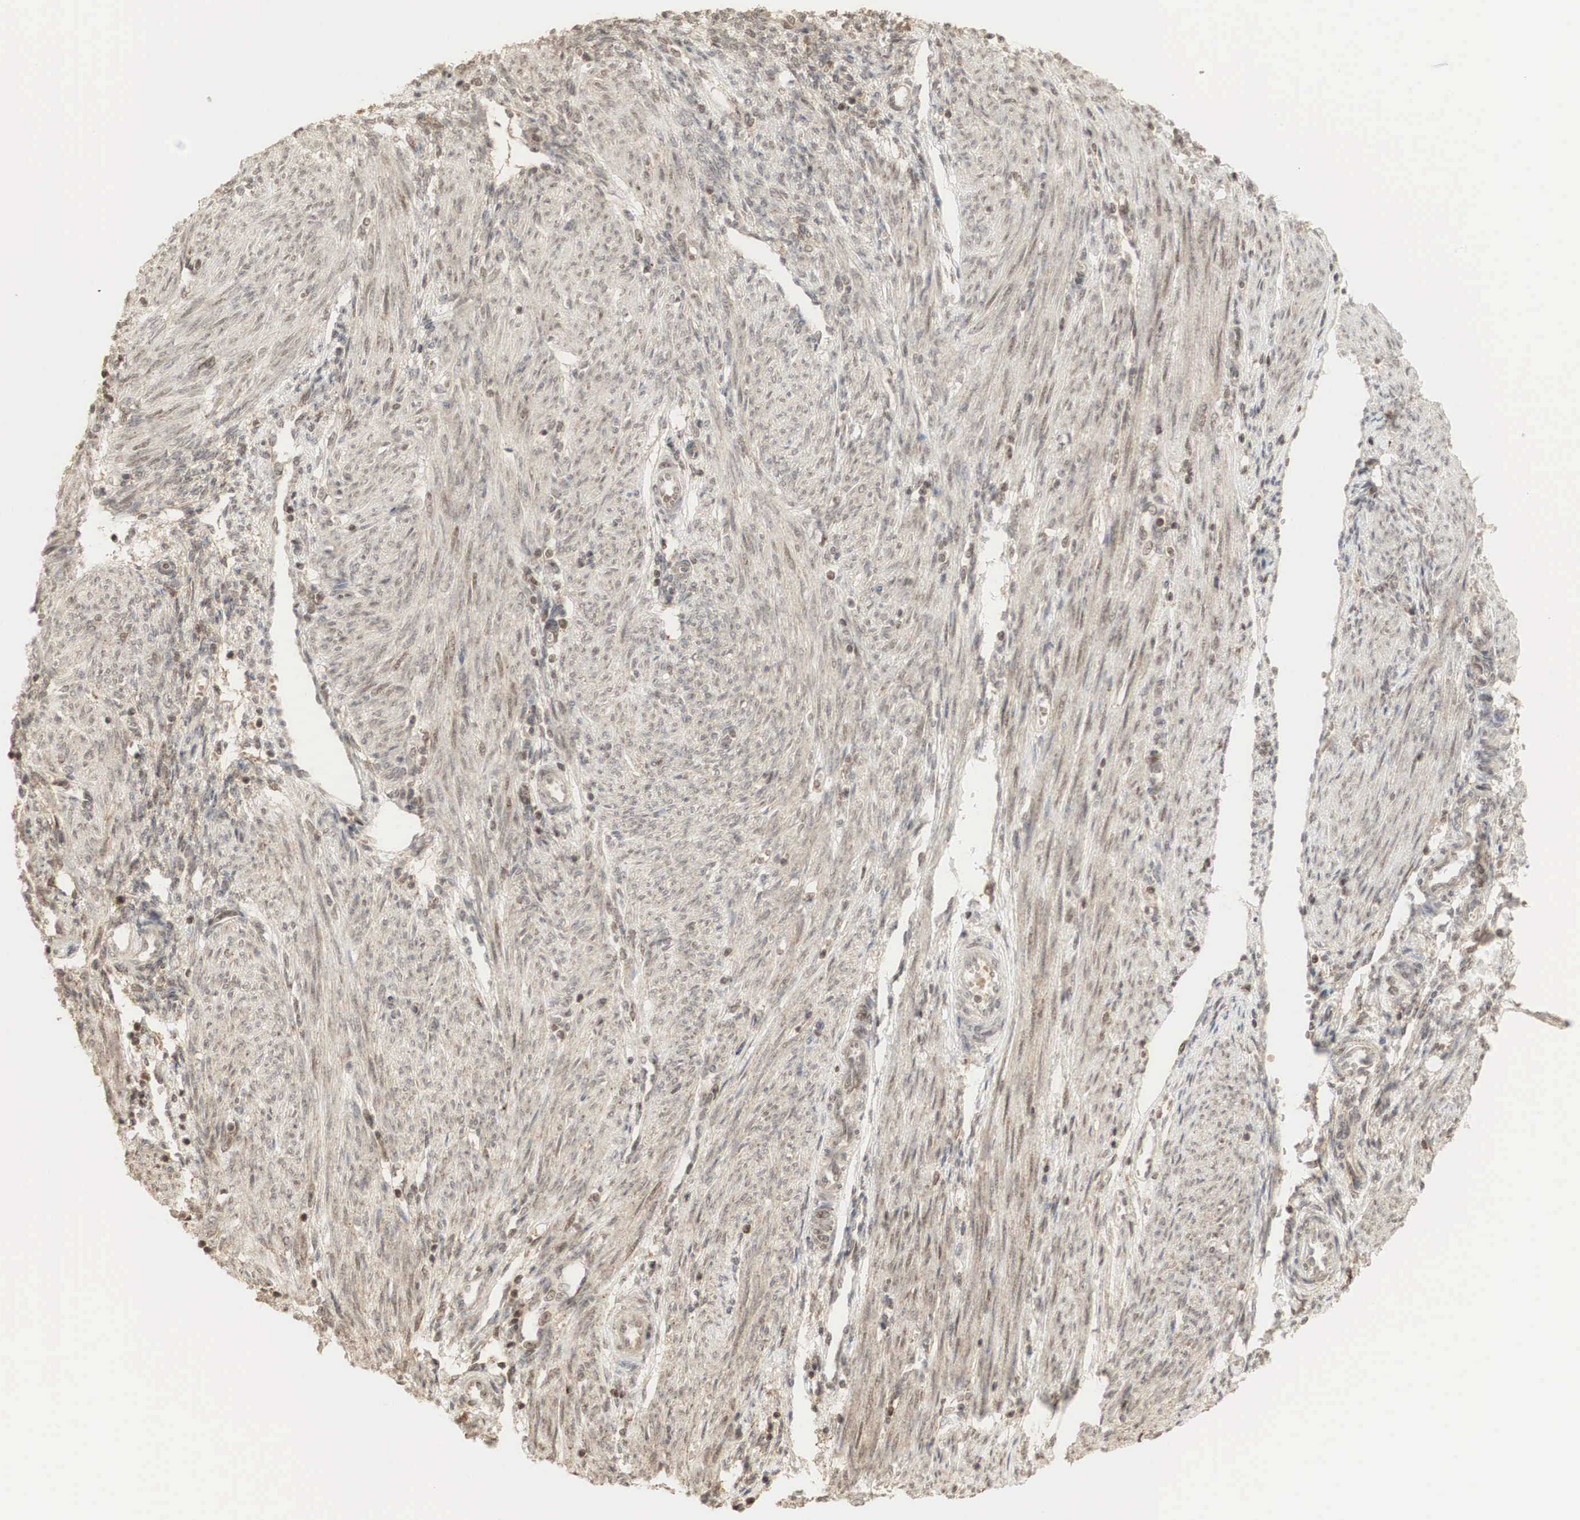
{"staining": {"intensity": "moderate", "quantity": ">75%", "location": "cytoplasmic/membranous"}, "tissue": "endometrial cancer", "cell_type": "Tumor cells", "image_type": "cancer", "snomed": [{"axis": "morphology", "description": "Adenocarcinoma, NOS"}, {"axis": "topography", "description": "Endometrium"}], "caption": "The micrograph reveals staining of adenocarcinoma (endometrial), revealing moderate cytoplasmic/membranous protein positivity (brown color) within tumor cells. (DAB (3,3'-diaminobenzidine) = brown stain, brightfield microscopy at high magnification).", "gene": "RNF113A", "patient": {"sex": "female", "age": 51}}